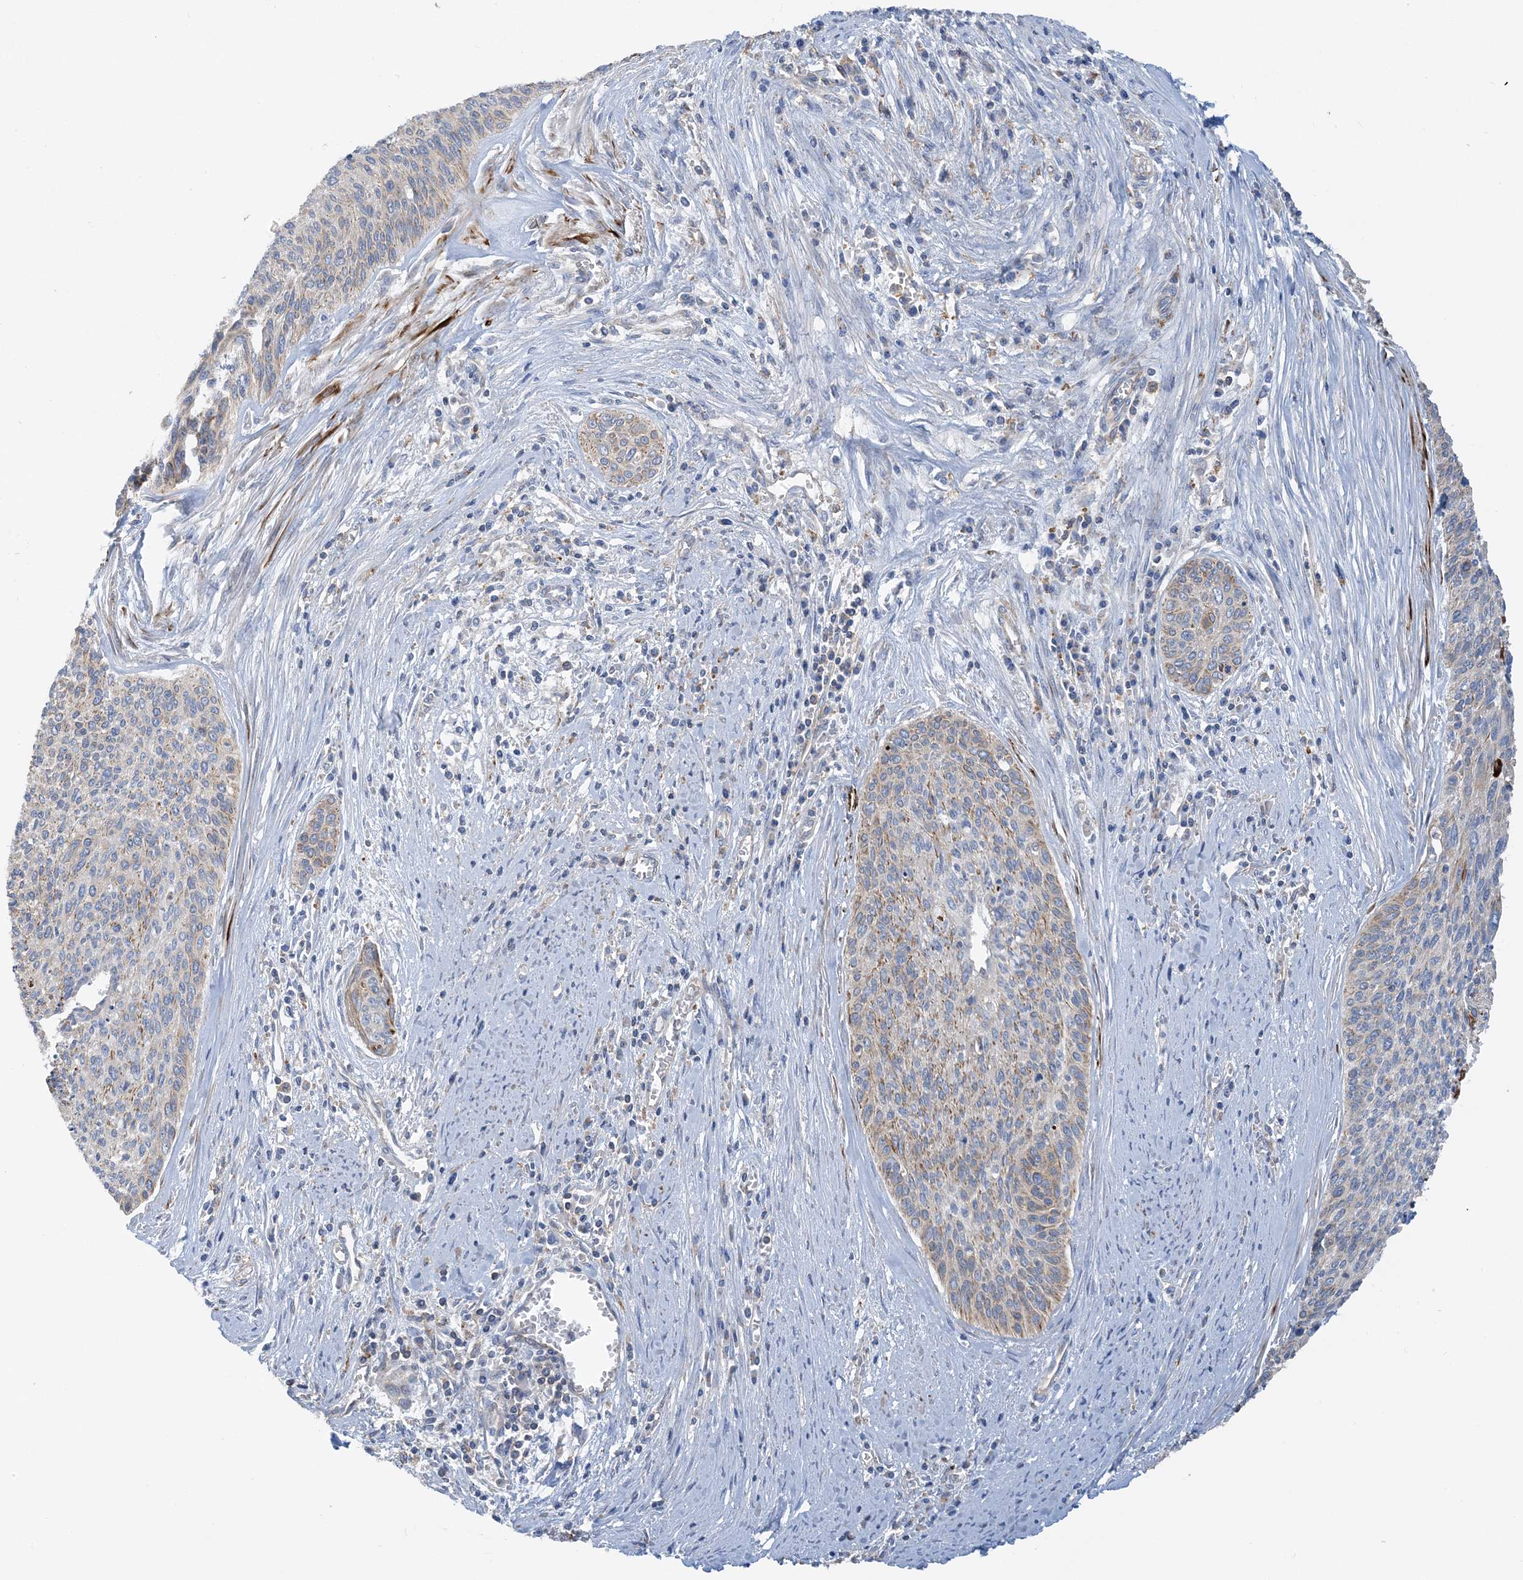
{"staining": {"intensity": "weak", "quantity": "25%-75%", "location": "cytoplasmic/membranous"}, "tissue": "cervical cancer", "cell_type": "Tumor cells", "image_type": "cancer", "snomed": [{"axis": "morphology", "description": "Squamous cell carcinoma, NOS"}, {"axis": "topography", "description": "Cervix"}], "caption": "Immunohistochemical staining of human squamous cell carcinoma (cervical) reveals low levels of weak cytoplasmic/membranous protein expression in about 25%-75% of tumor cells. (DAB IHC, brown staining for protein, blue staining for nuclei).", "gene": "CALHM5", "patient": {"sex": "female", "age": 55}}